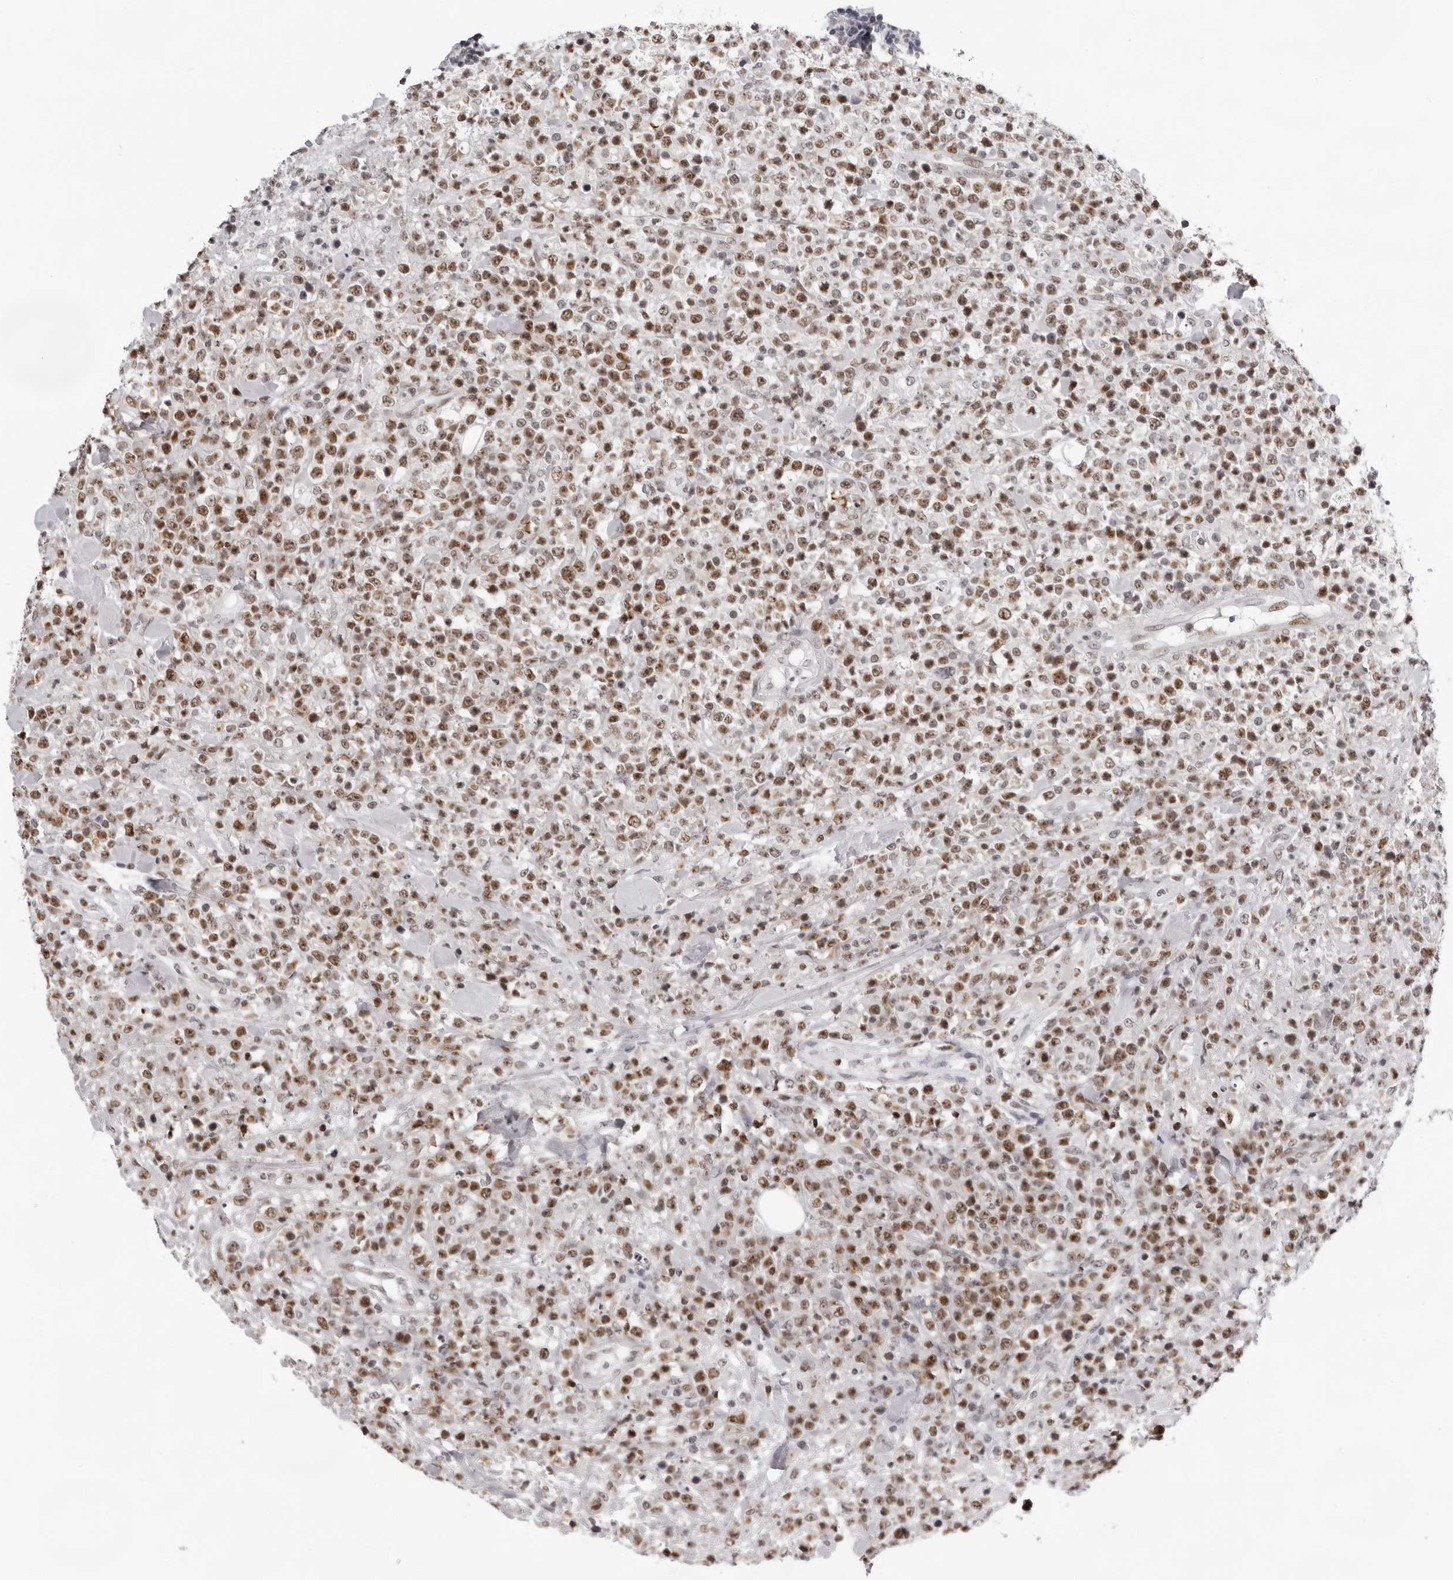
{"staining": {"intensity": "moderate", "quantity": ">75%", "location": "nuclear"}, "tissue": "lymphoma", "cell_type": "Tumor cells", "image_type": "cancer", "snomed": [{"axis": "morphology", "description": "Malignant lymphoma, non-Hodgkin's type, High grade"}, {"axis": "topography", "description": "Colon"}], "caption": "High-magnification brightfield microscopy of lymphoma stained with DAB (brown) and counterstained with hematoxylin (blue). tumor cells exhibit moderate nuclear expression is present in approximately>75% of cells.", "gene": "USP1", "patient": {"sex": "female", "age": 53}}